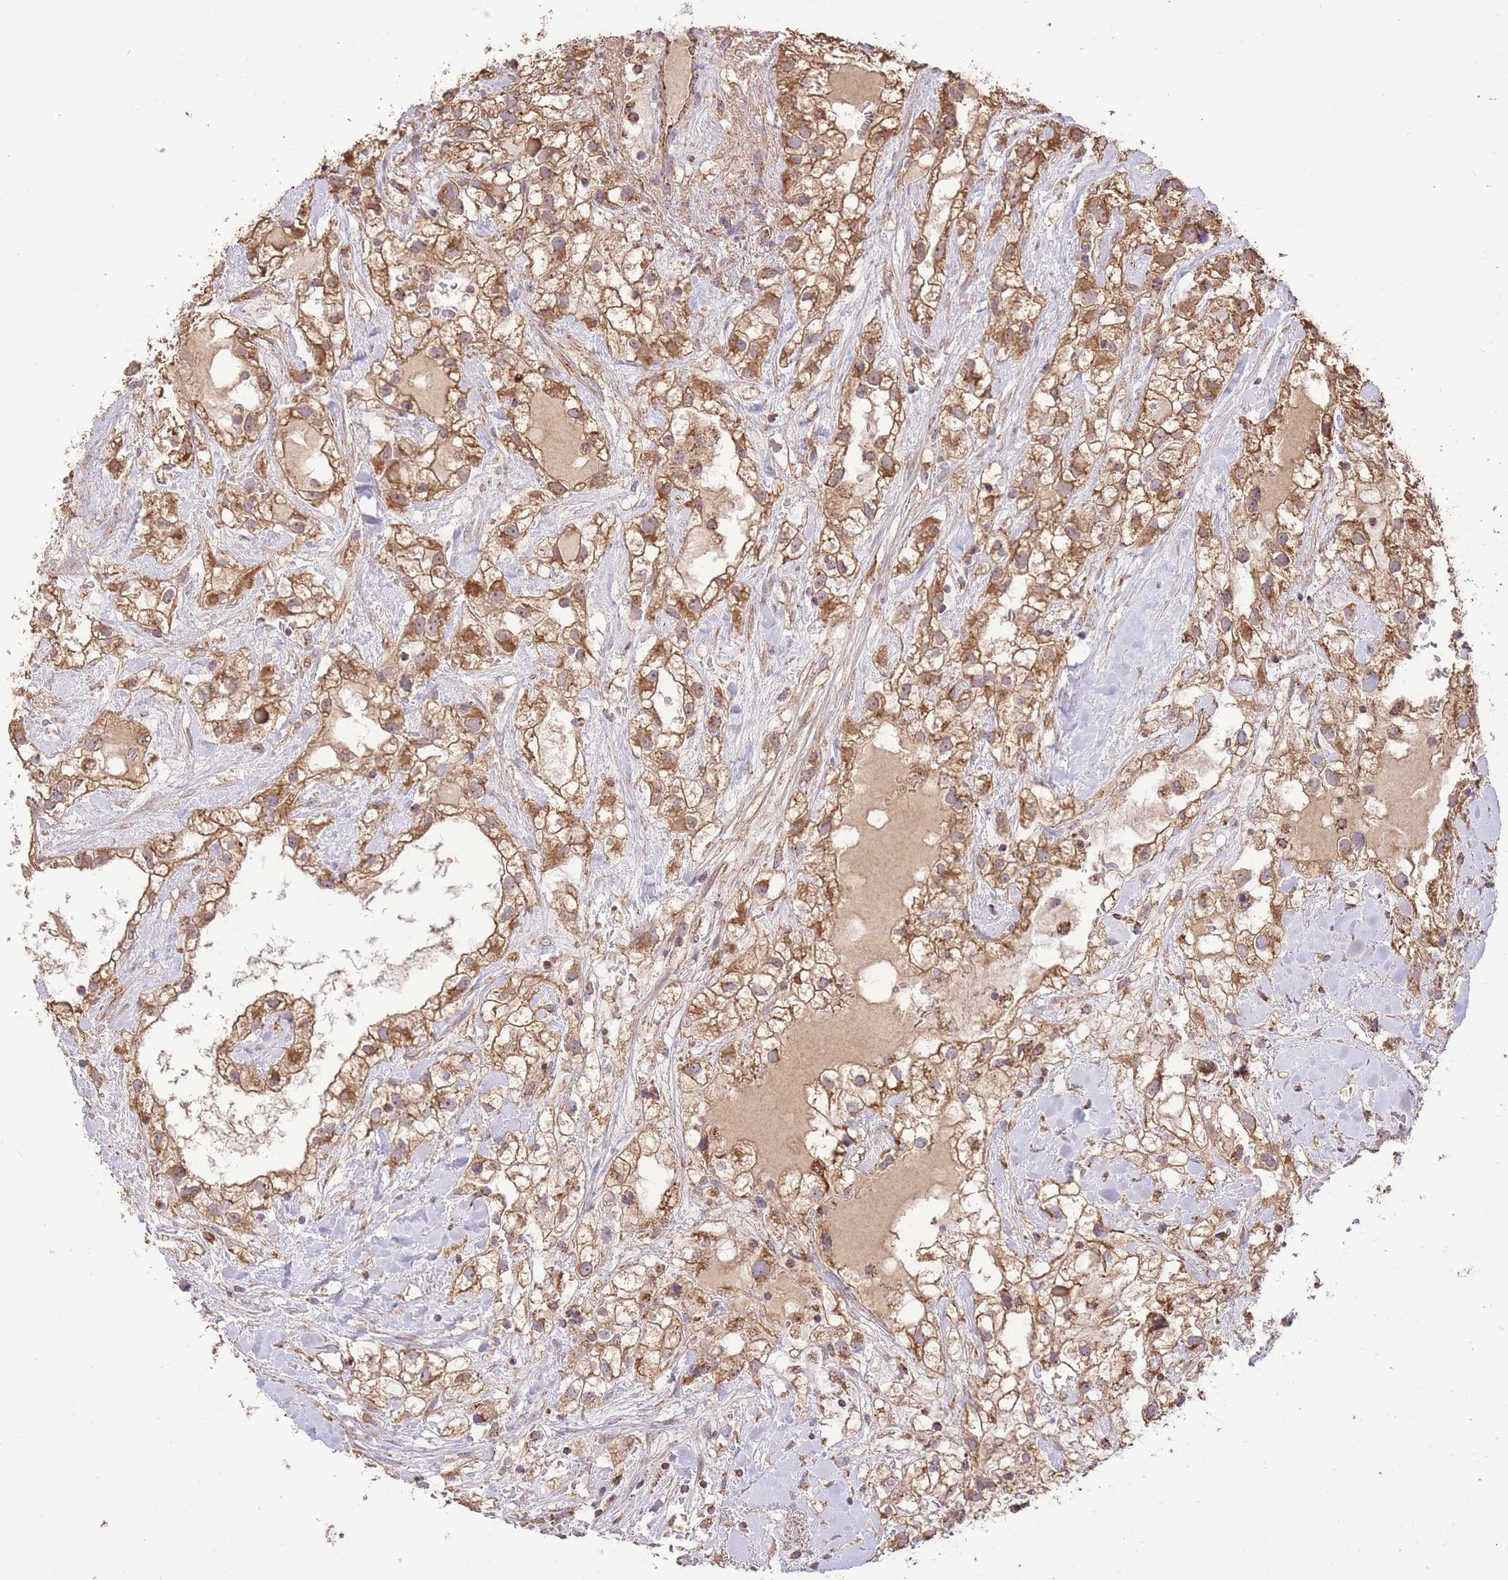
{"staining": {"intensity": "moderate", "quantity": ">75%", "location": "cytoplasmic/membranous"}, "tissue": "renal cancer", "cell_type": "Tumor cells", "image_type": "cancer", "snomed": [{"axis": "morphology", "description": "Adenocarcinoma, NOS"}, {"axis": "topography", "description": "Kidney"}], "caption": "Brown immunohistochemical staining in human adenocarcinoma (renal) reveals moderate cytoplasmic/membranous positivity in about >75% of tumor cells.", "gene": "PREP", "patient": {"sex": "male", "age": 59}}